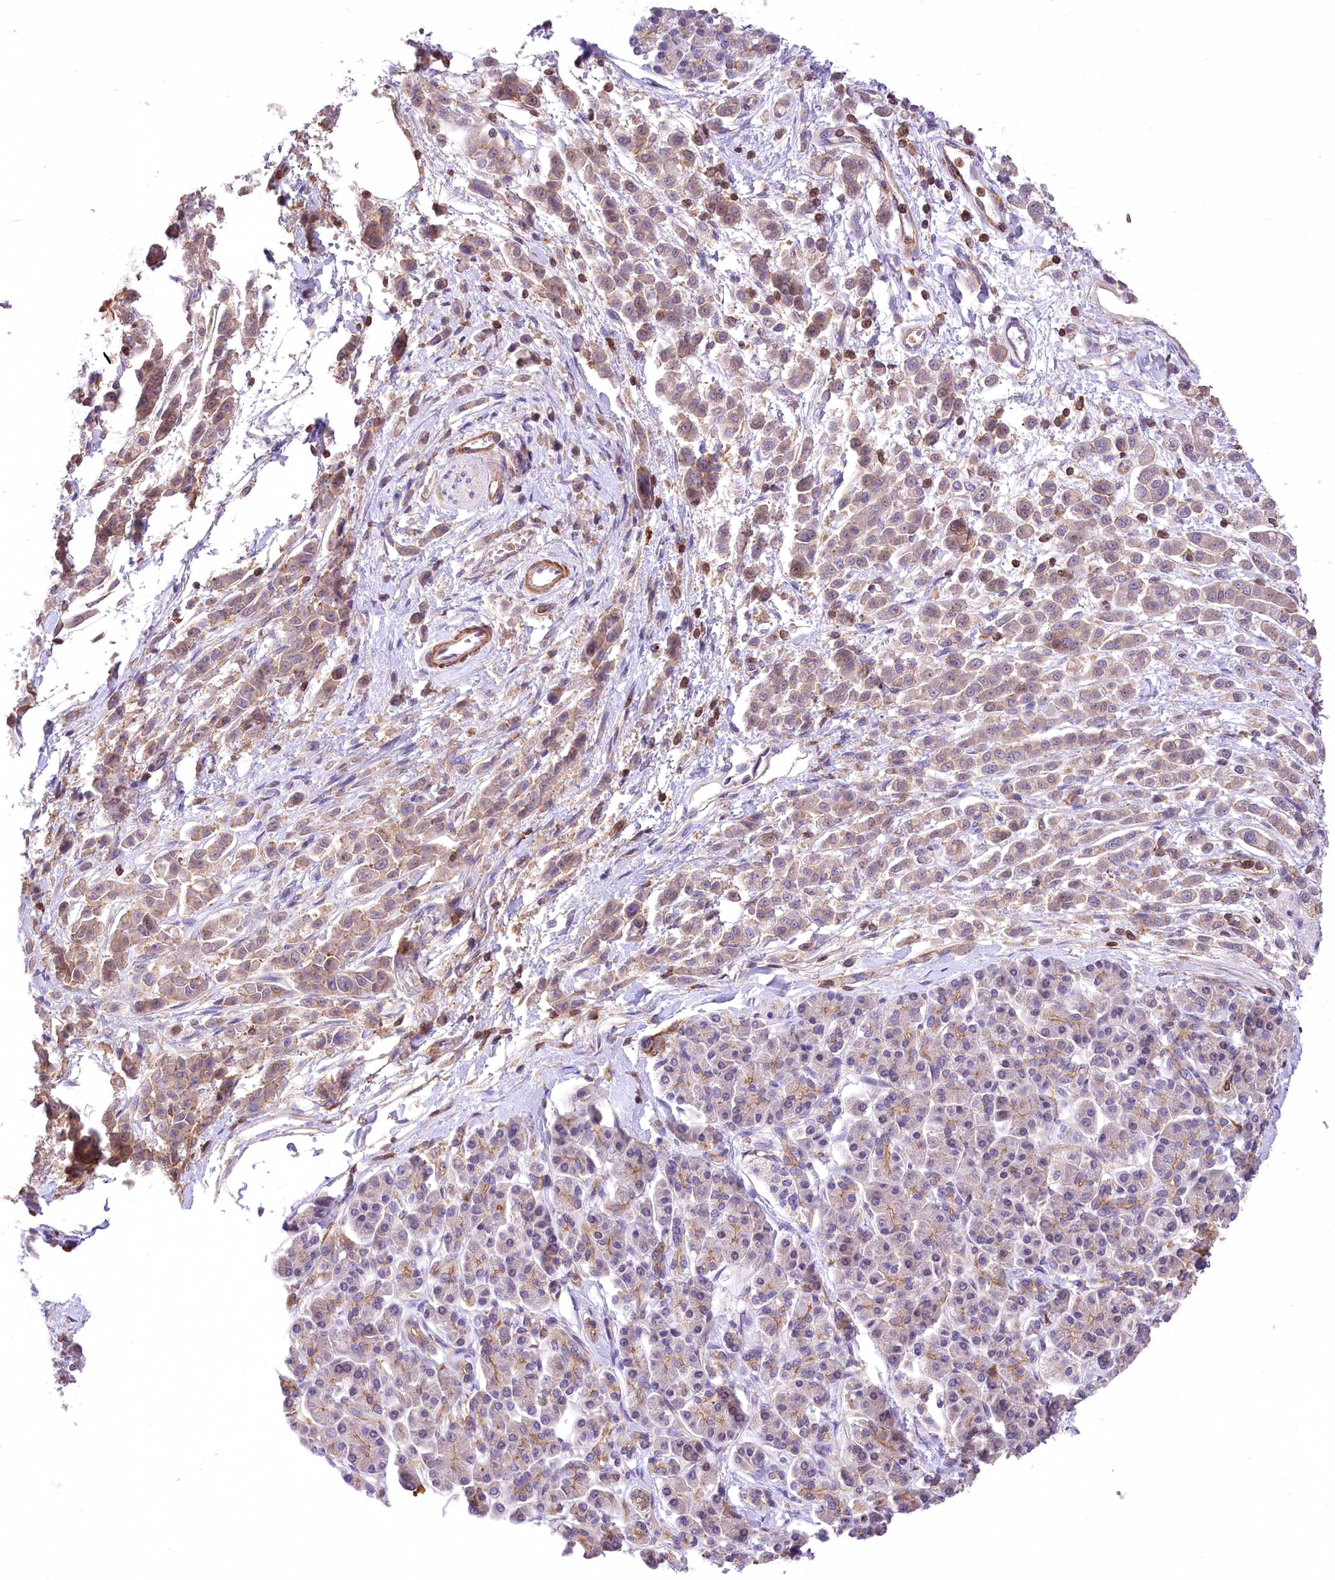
{"staining": {"intensity": "weak", "quantity": "25%-75%", "location": "cytoplasmic/membranous,nuclear"}, "tissue": "pancreatic cancer", "cell_type": "Tumor cells", "image_type": "cancer", "snomed": [{"axis": "morphology", "description": "Normal tissue, NOS"}, {"axis": "morphology", "description": "Adenocarcinoma, NOS"}, {"axis": "topography", "description": "Pancreas"}], "caption": "IHC staining of pancreatic adenocarcinoma, which displays low levels of weak cytoplasmic/membranous and nuclear positivity in about 25%-75% of tumor cells indicating weak cytoplasmic/membranous and nuclear protein staining. The staining was performed using DAB (3,3'-diaminobenzidine) (brown) for protein detection and nuclei were counterstained in hematoxylin (blue).", "gene": "DPP3", "patient": {"sex": "female", "age": 64}}